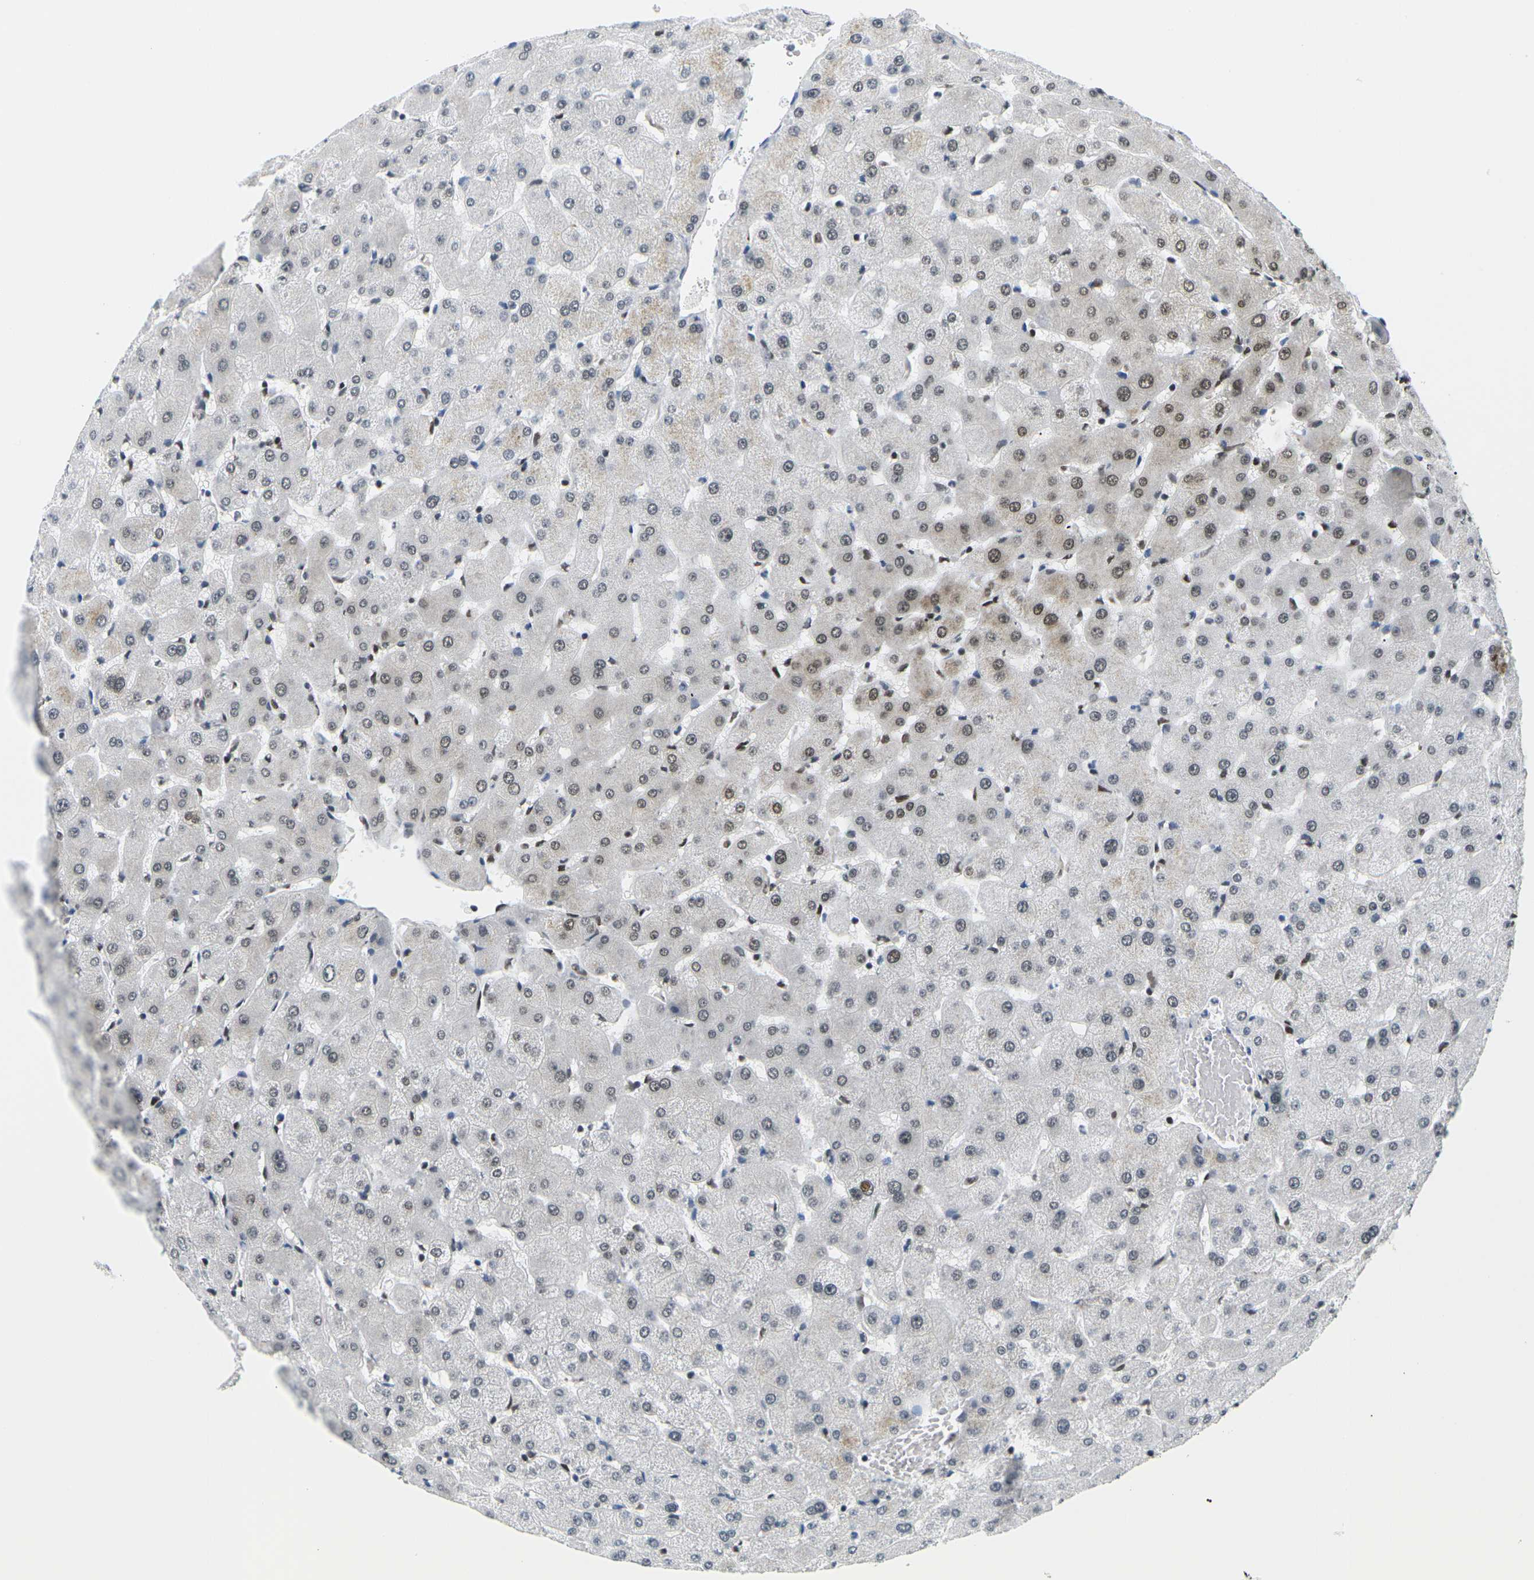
{"staining": {"intensity": "moderate", "quantity": "25%-75%", "location": "nuclear"}, "tissue": "liver", "cell_type": "Cholangiocytes", "image_type": "normal", "snomed": [{"axis": "morphology", "description": "Normal tissue, NOS"}, {"axis": "topography", "description": "Liver"}], "caption": "Liver stained for a protein exhibits moderate nuclear positivity in cholangiocytes. (IHC, brightfield microscopy, high magnification).", "gene": "CELF1", "patient": {"sex": "female", "age": 63}}